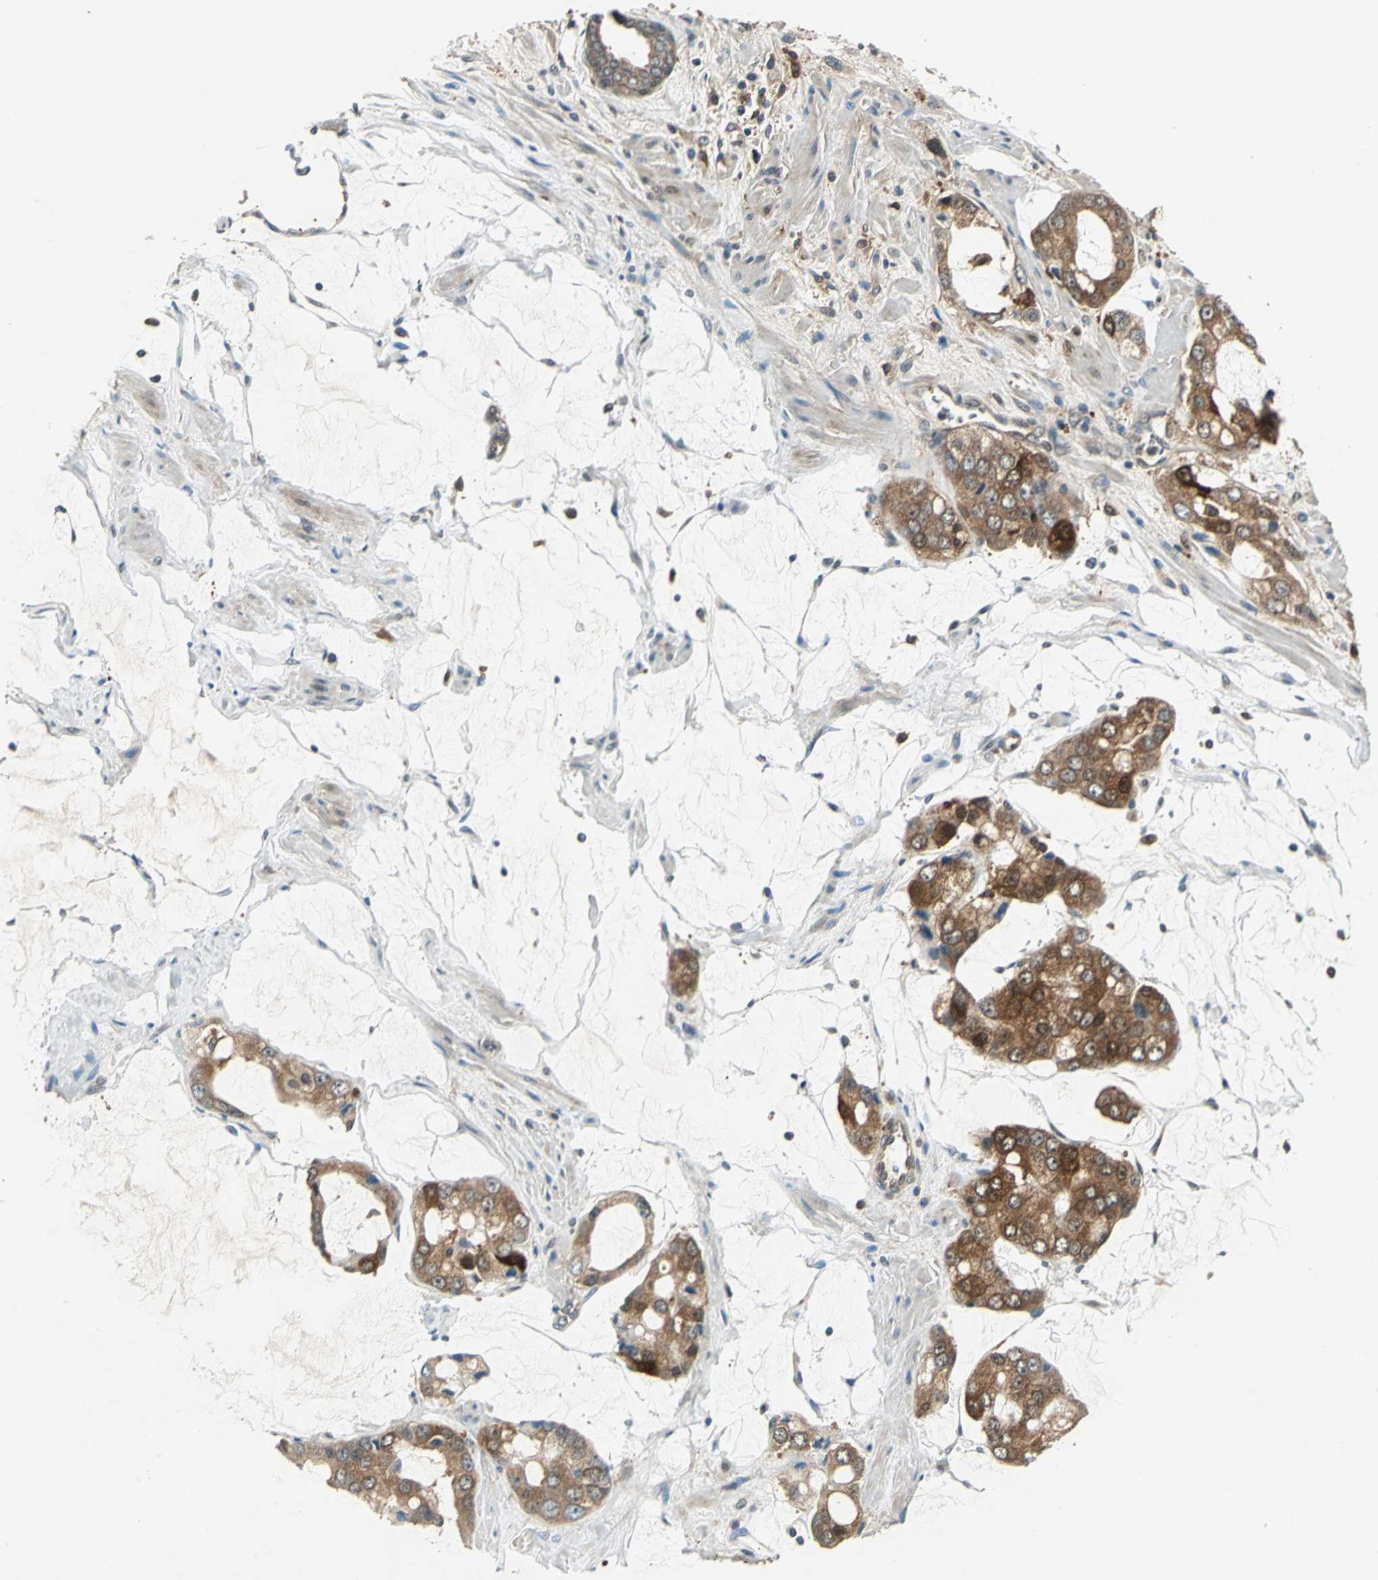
{"staining": {"intensity": "moderate", "quantity": ">75%", "location": "cytoplasmic/membranous,nuclear"}, "tissue": "prostate cancer", "cell_type": "Tumor cells", "image_type": "cancer", "snomed": [{"axis": "morphology", "description": "Adenocarcinoma, High grade"}, {"axis": "topography", "description": "Prostate"}], "caption": "A brown stain highlights moderate cytoplasmic/membranous and nuclear staining of a protein in human prostate cancer (adenocarcinoma (high-grade)) tumor cells. Nuclei are stained in blue.", "gene": "RRM2B", "patient": {"sex": "male", "age": 67}}